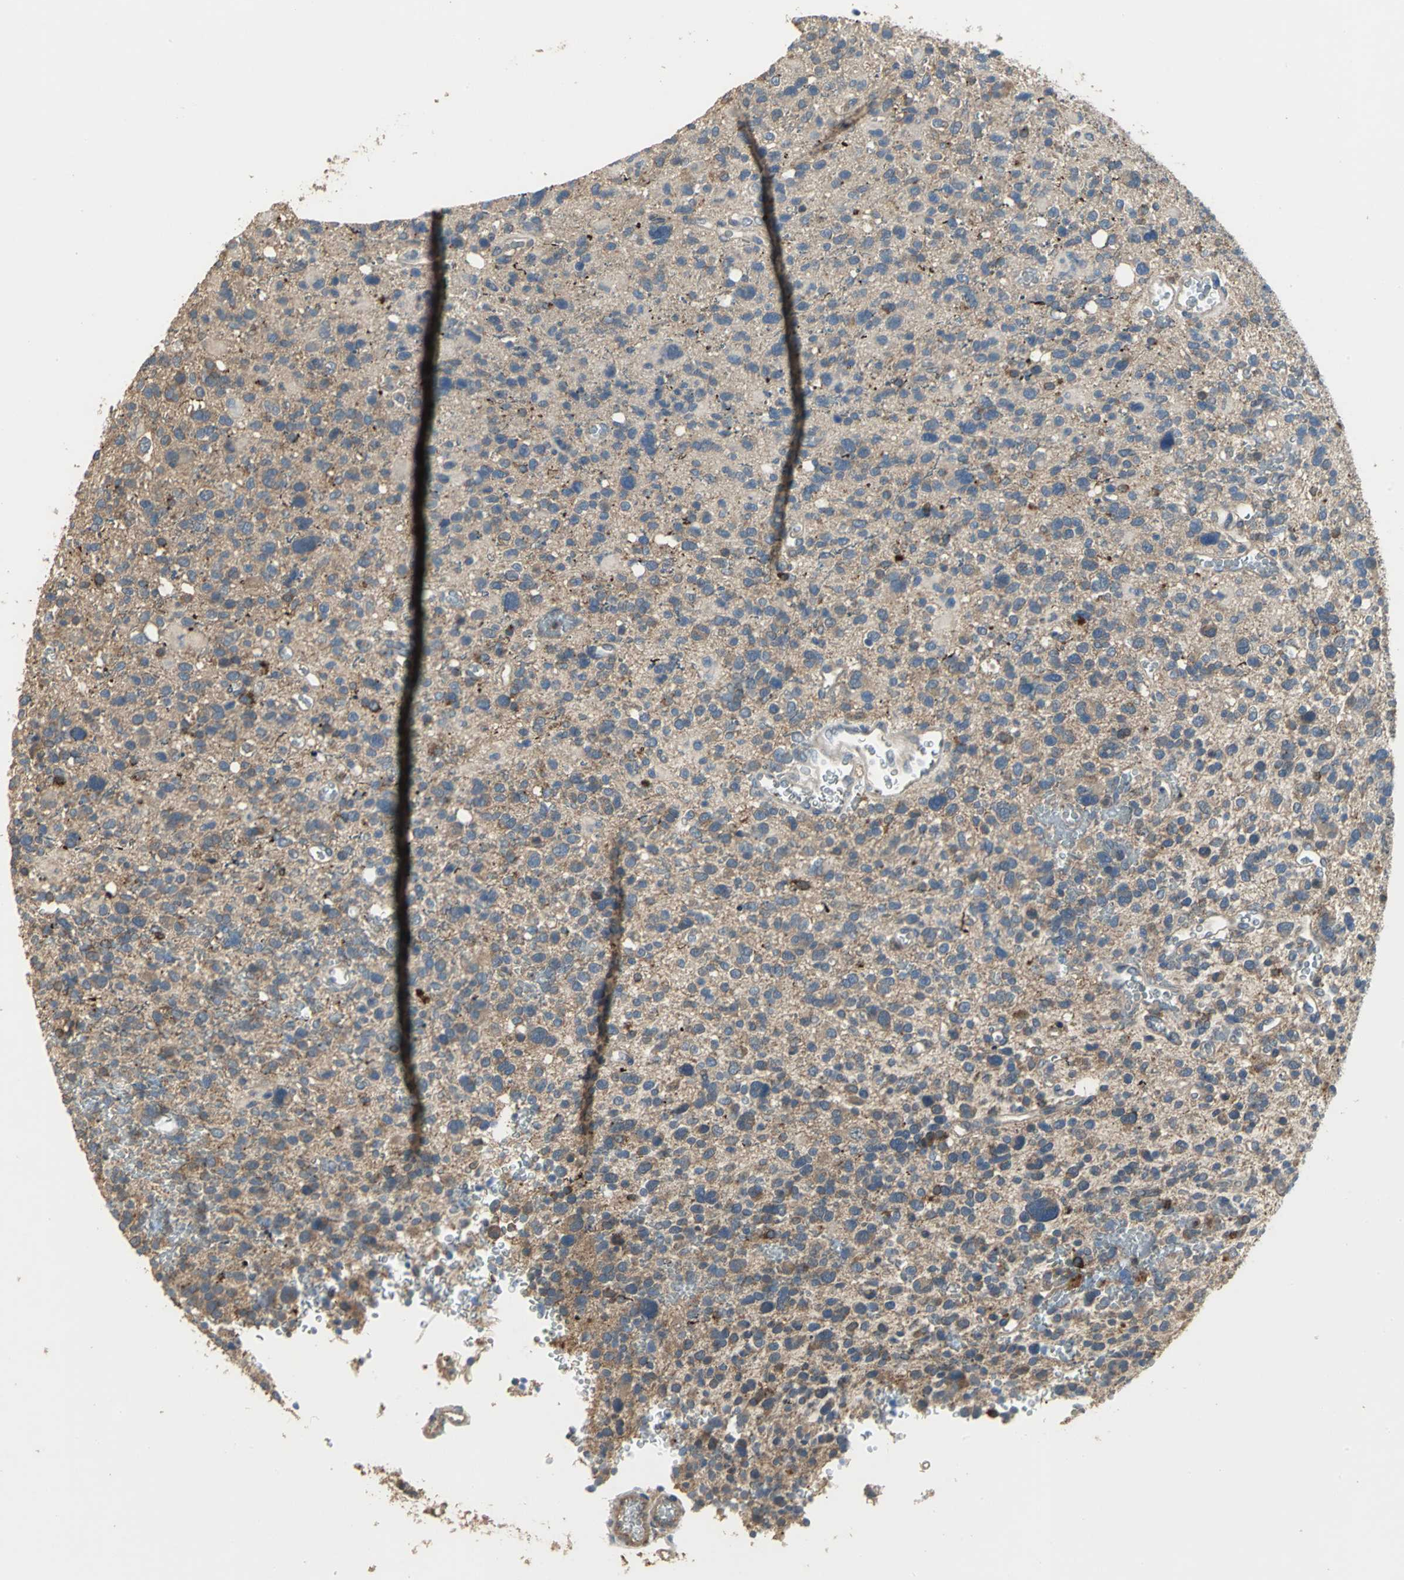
{"staining": {"intensity": "weak", "quantity": ">75%", "location": "cytoplasmic/membranous"}, "tissue": "glioma", "cell_type": "Tumor cells", "image_type": "cancer", "snomed": [{"axis": "morphology", "description": "Glioma, malignant, High grade"}, {"axis": "topography", "description": "Brain"}], "caption": "Tumor cells show low levels of weak cytoplasmic/membranous staining in approximately >75% of cells in glioma.", "gene": "MET", "patient": {"sex": "male", "age": 48}}